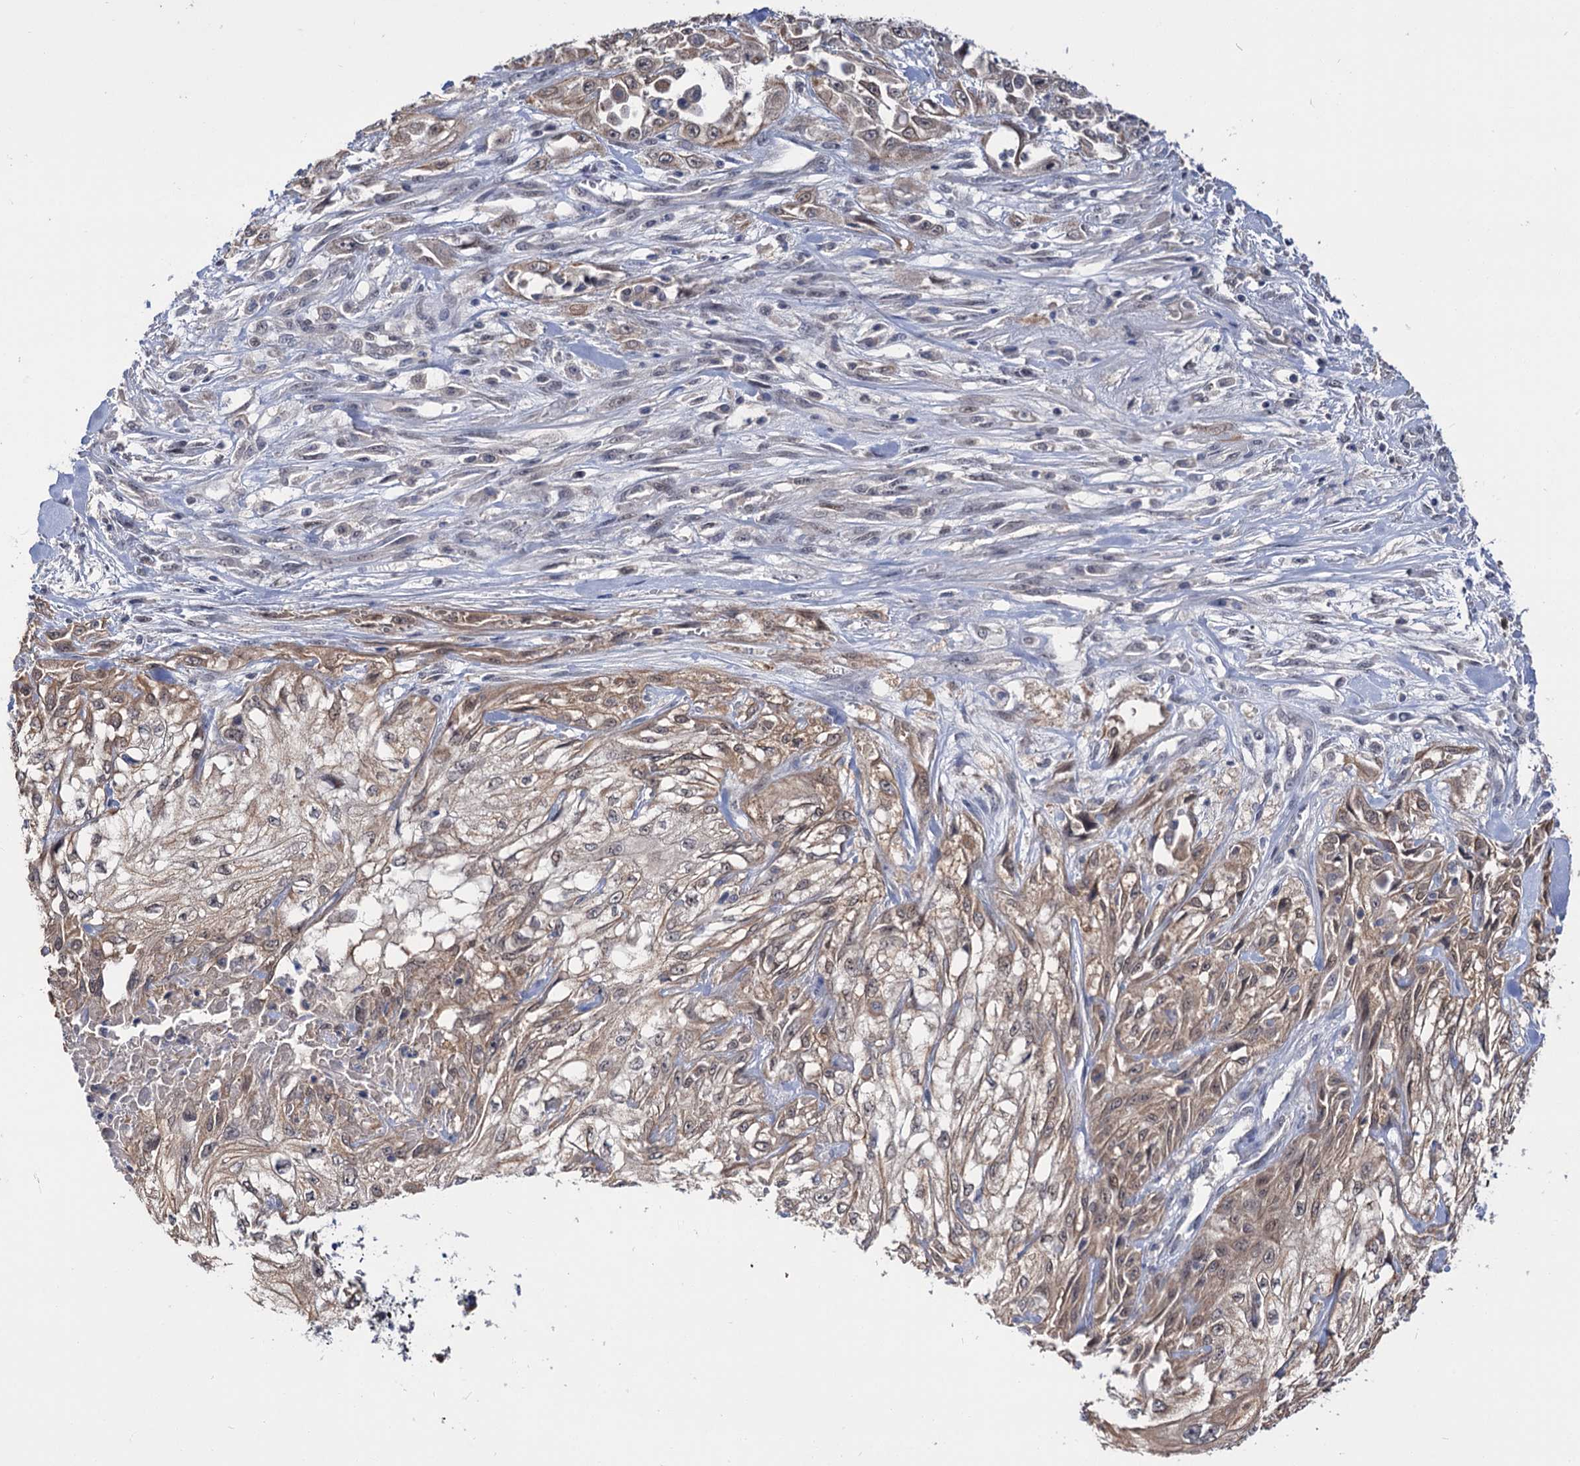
{"staining": {"intensity": "weak", "quantity": ">75%", "location": "cytoplasmic/membranous"}, "tissue": "skin cancer", "cell_type": "Tumor cells", "image_type": "cancer", "snomed": [{"axis": "morphology", "description": "Squamous cell carcinoma, NOS"}, {"axis": "morphology", "description": "Squamous cell carcinoma, metastatic, NOS"}, {"axis": "topography", "description": "Skin"}, {"axis": "topography", "description": "Lymph node"}], "caption": "Brown immunohistochemical staining in squamous cell carcinoma (skin) shows weak cytoplasmic/membranous positivity in about >75% of tumor cells. (Brightfield microscopy of DAB IHC at high magnification).", "gene": "NEK10", "patient": {"sex": "male", "age": 75}}